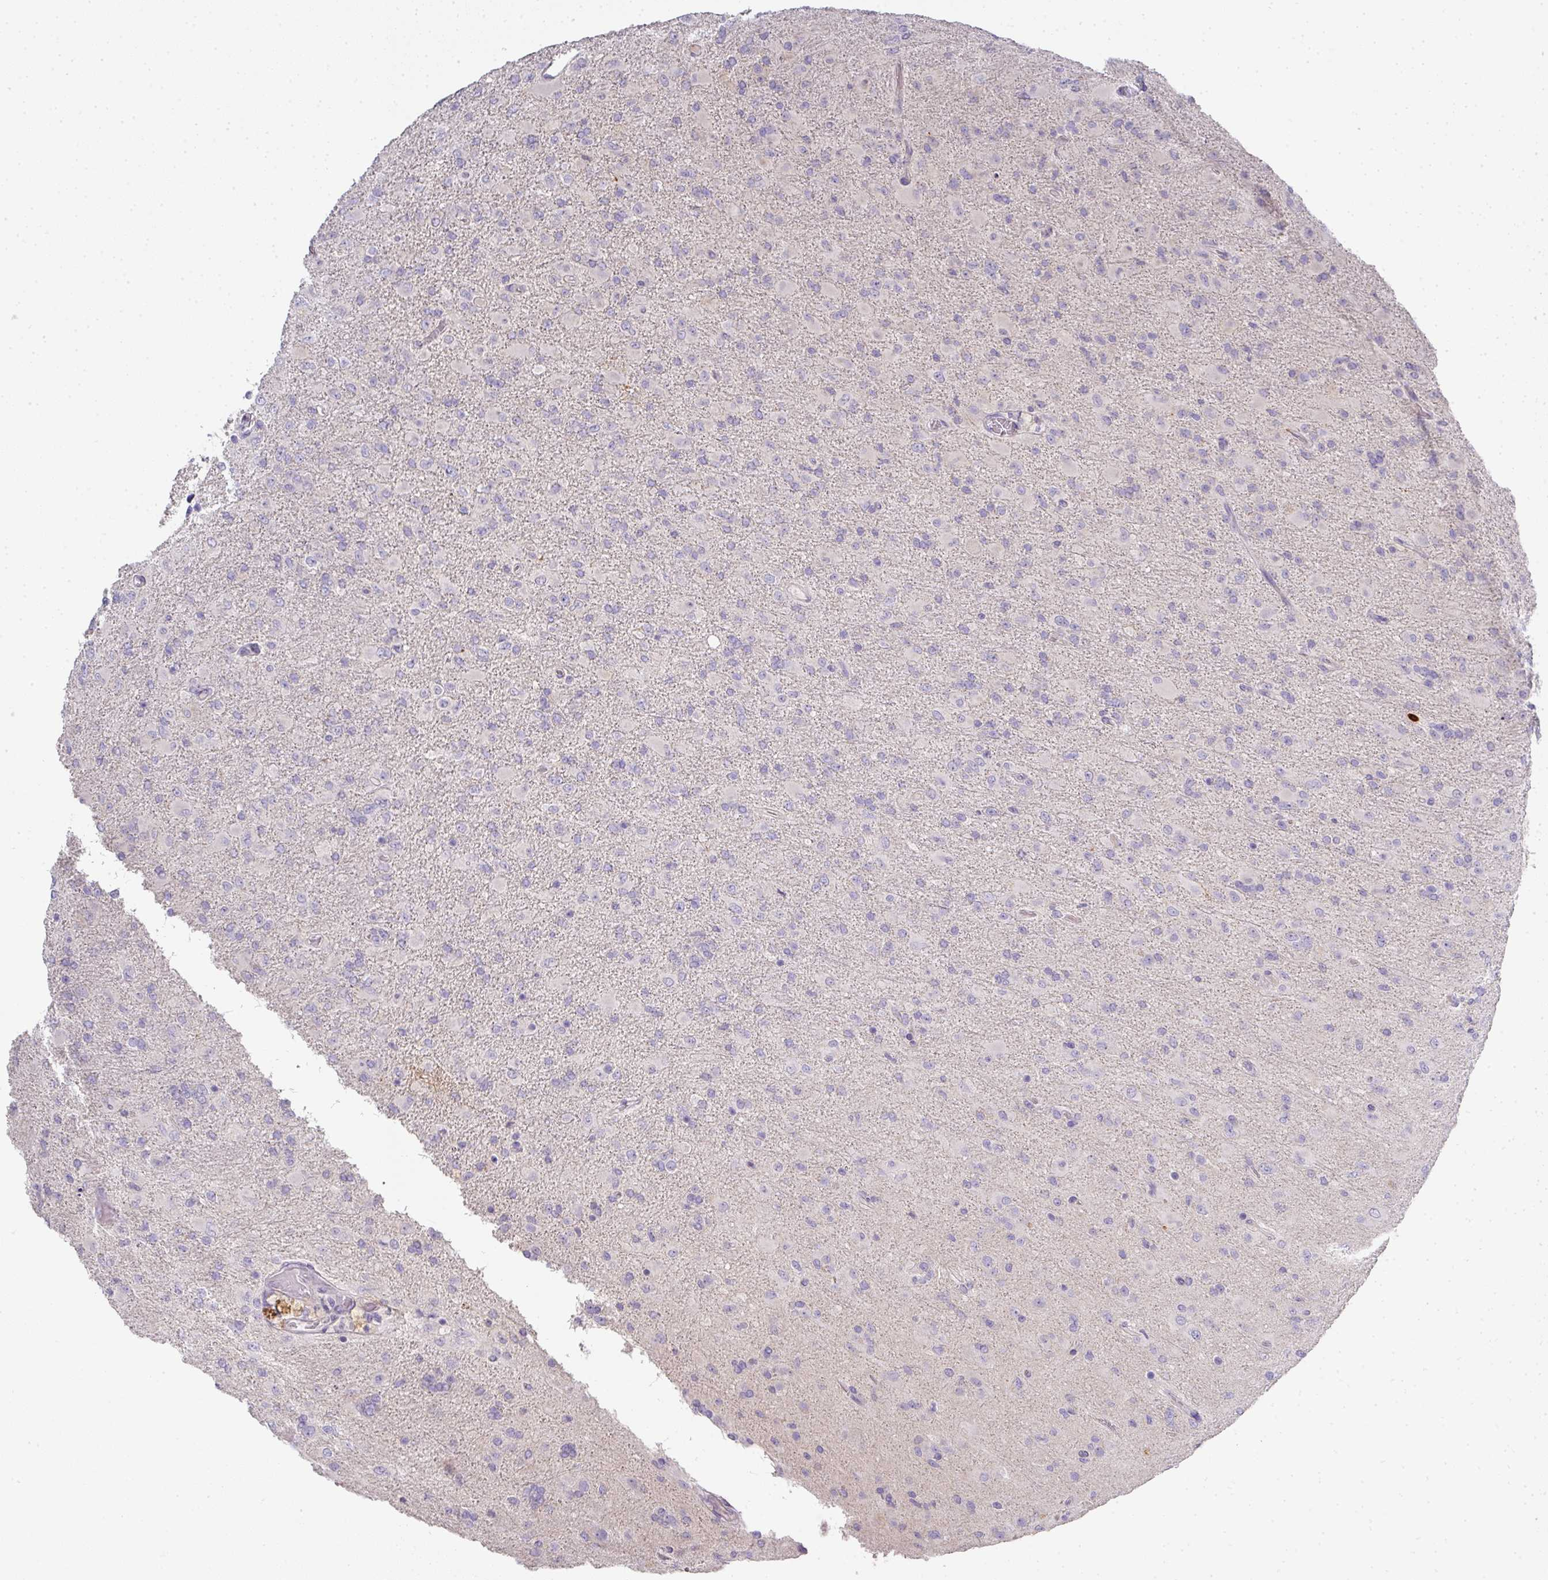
{"staining": {"intensity": "negative", "quantity": "none", "location": "none"}, "tissue": "glioma", "cell_type": "Tumor cells", "image_type": "cancer", "snomed": [{"axis": "morphology", "description": "Glioma, malignant, Low grade"}, {"axis": "topography", "description": "Brain"}], "caption": "High power microscopy histopathology image of an IHC histopathology image of glioma, revealing no significant expression in tumor cells.", "gene": "HHEX", "patient": {"sex": "male", "age": 65}}